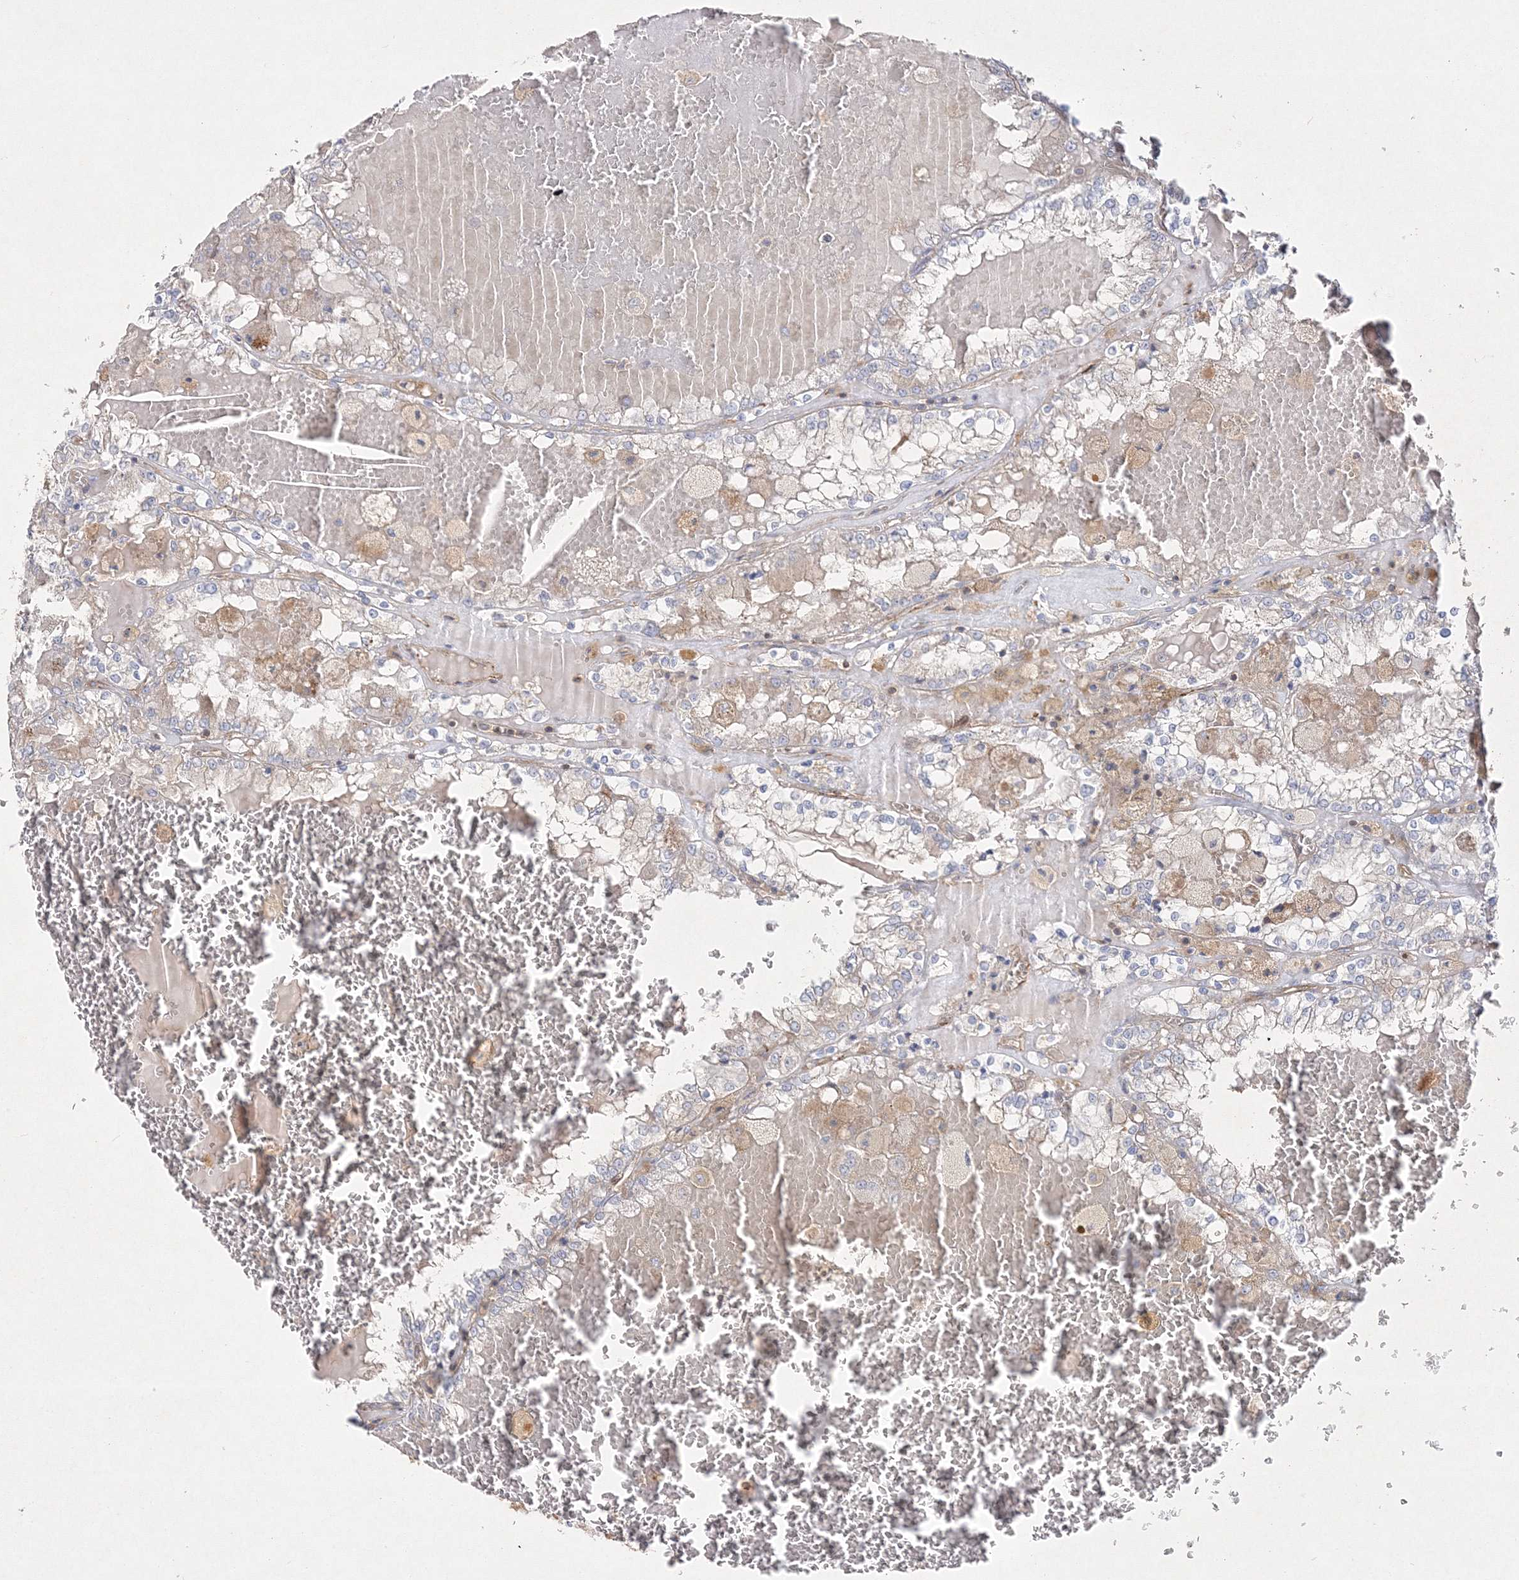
{"staining": {"intensity": "negative", "quantity": "none", "location": "none"}, "tissue": "renal cancer", "cell_type": "Tumor cells", "image_type": "cancer", "snomed": [{"axis": "morphology", "description": "Adenocarcinoma, NOS"}, {"axis": "topography", "description": "Kidney"}], "caption": "DAB (3,3'-diaminobenzidine) immunohistochemical staining of renal cancer (adenocarcinoma) exhibits no significant positivity in tumor cells.", "gene": "WDR37", "patient": {"sex": "female", "age": 56}}